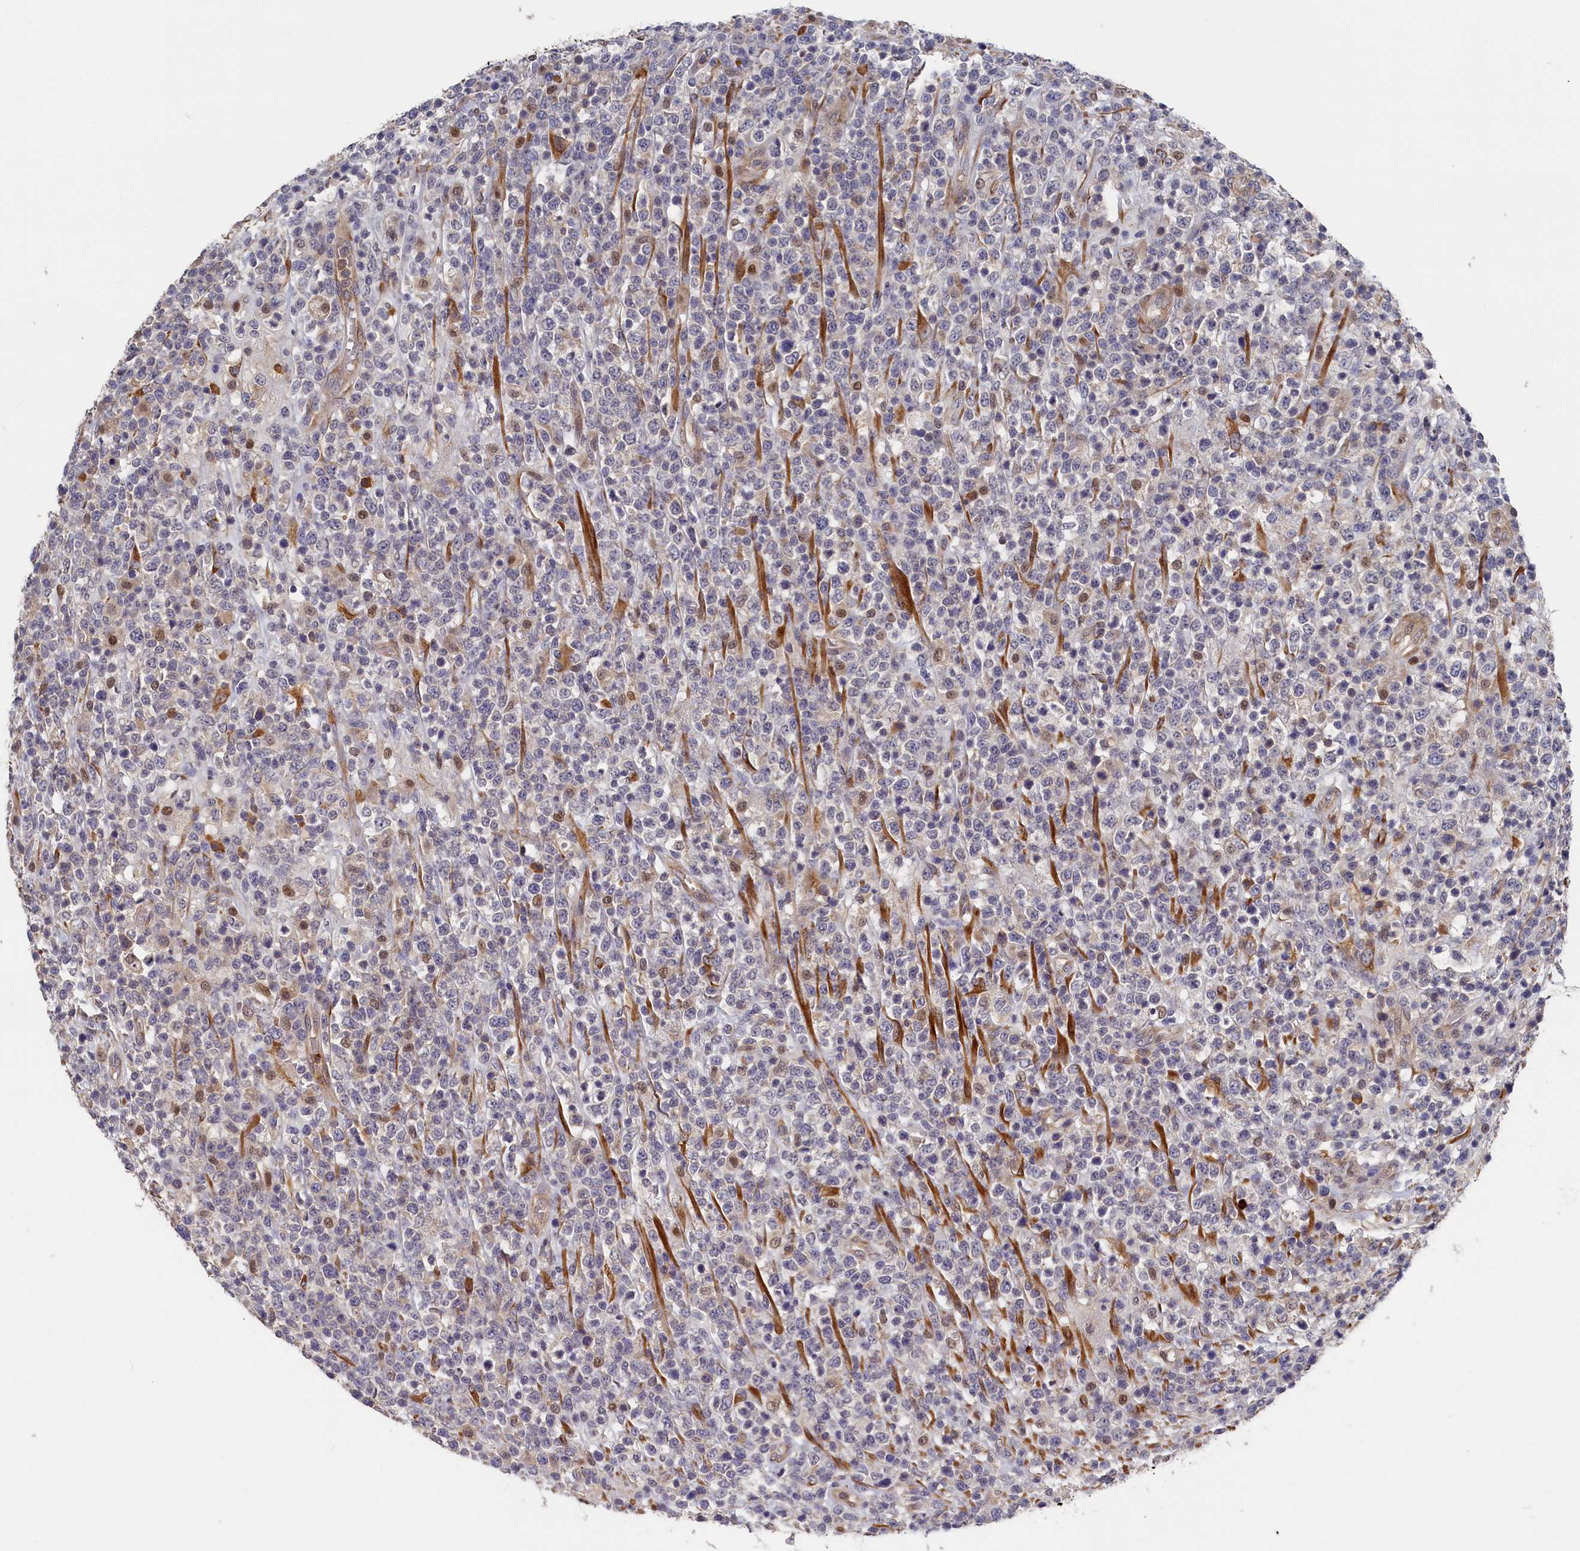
{"staining": {"intensity": "negative", "quantity": "none", "location": "none"}, "tissue": "lymphoma", "cell_type": "Tumor cells", "image_type": "cancer", "snomed": [{"axis": "morphology", "description": "Malignant lymphoma, non-Hodgkin's type, High grade"}, {"axis": "topography", "description": "Colon"}], "caption": "Immunohistochemical staining of lymphoma exhibits no significant positivity in tumor cells.", "gene": "CYB5D2", "patient": {"sex": "female", "age": 53}}